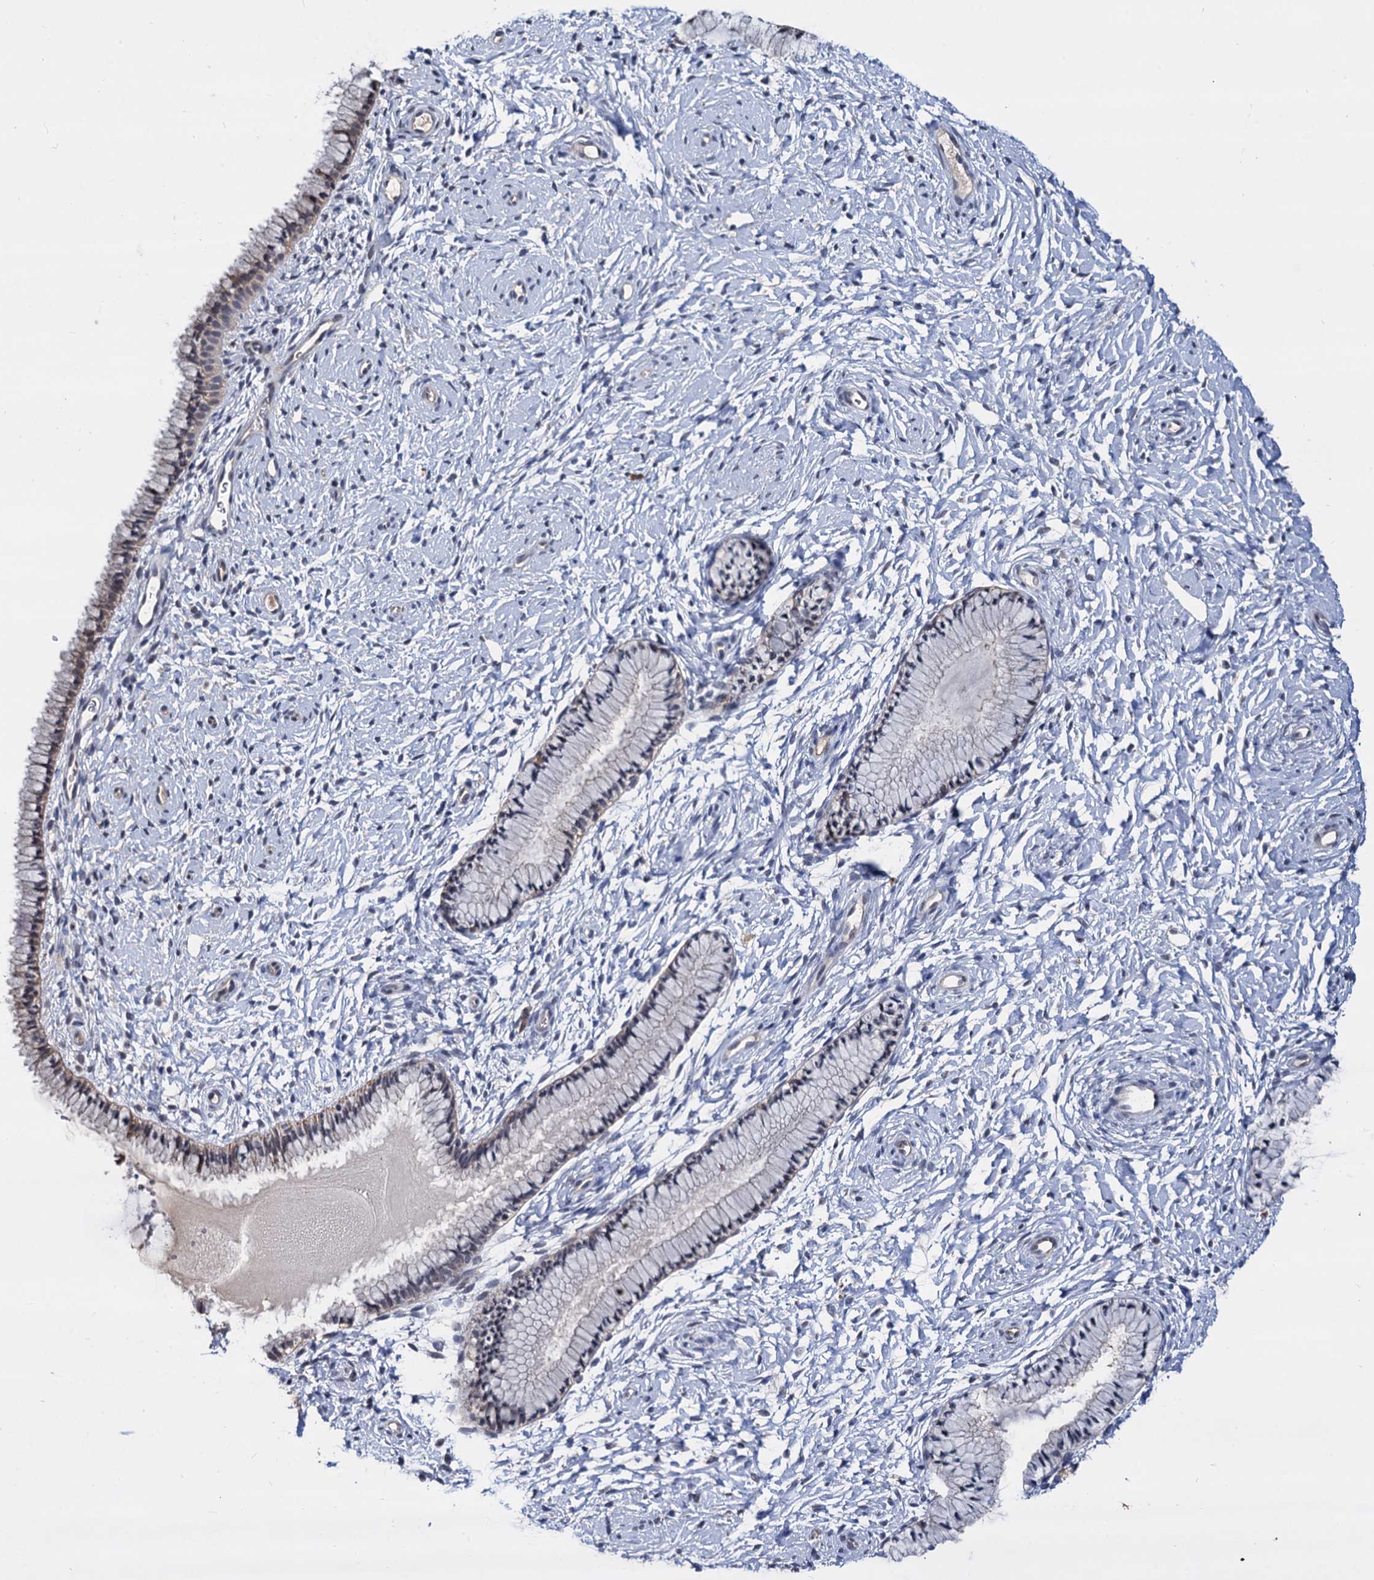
{"staining": {"intensity": "weak", "quantity": "25%-75%", "location": "cytoplasmic/membranous,nuclear"}, "tissue": "cervix", "cell_type": "Glandular cells", "image_type": "normal", "snomed": [{"axis": "morphology", "description": "Normal tissue, NOS"}, {"axis": "topography", "description": "Cervix"}], "caption": "Glandular cells reveal low levels of weak cytoplasmic/membranous,nuclear expression in approximately 25%-75% of cells in benign human cervix. The protein of interest is shown in brown color, while the nuclei are stained blue.", "gene": "PSMD4", "patient": {"sex": "female", "age": 33}}